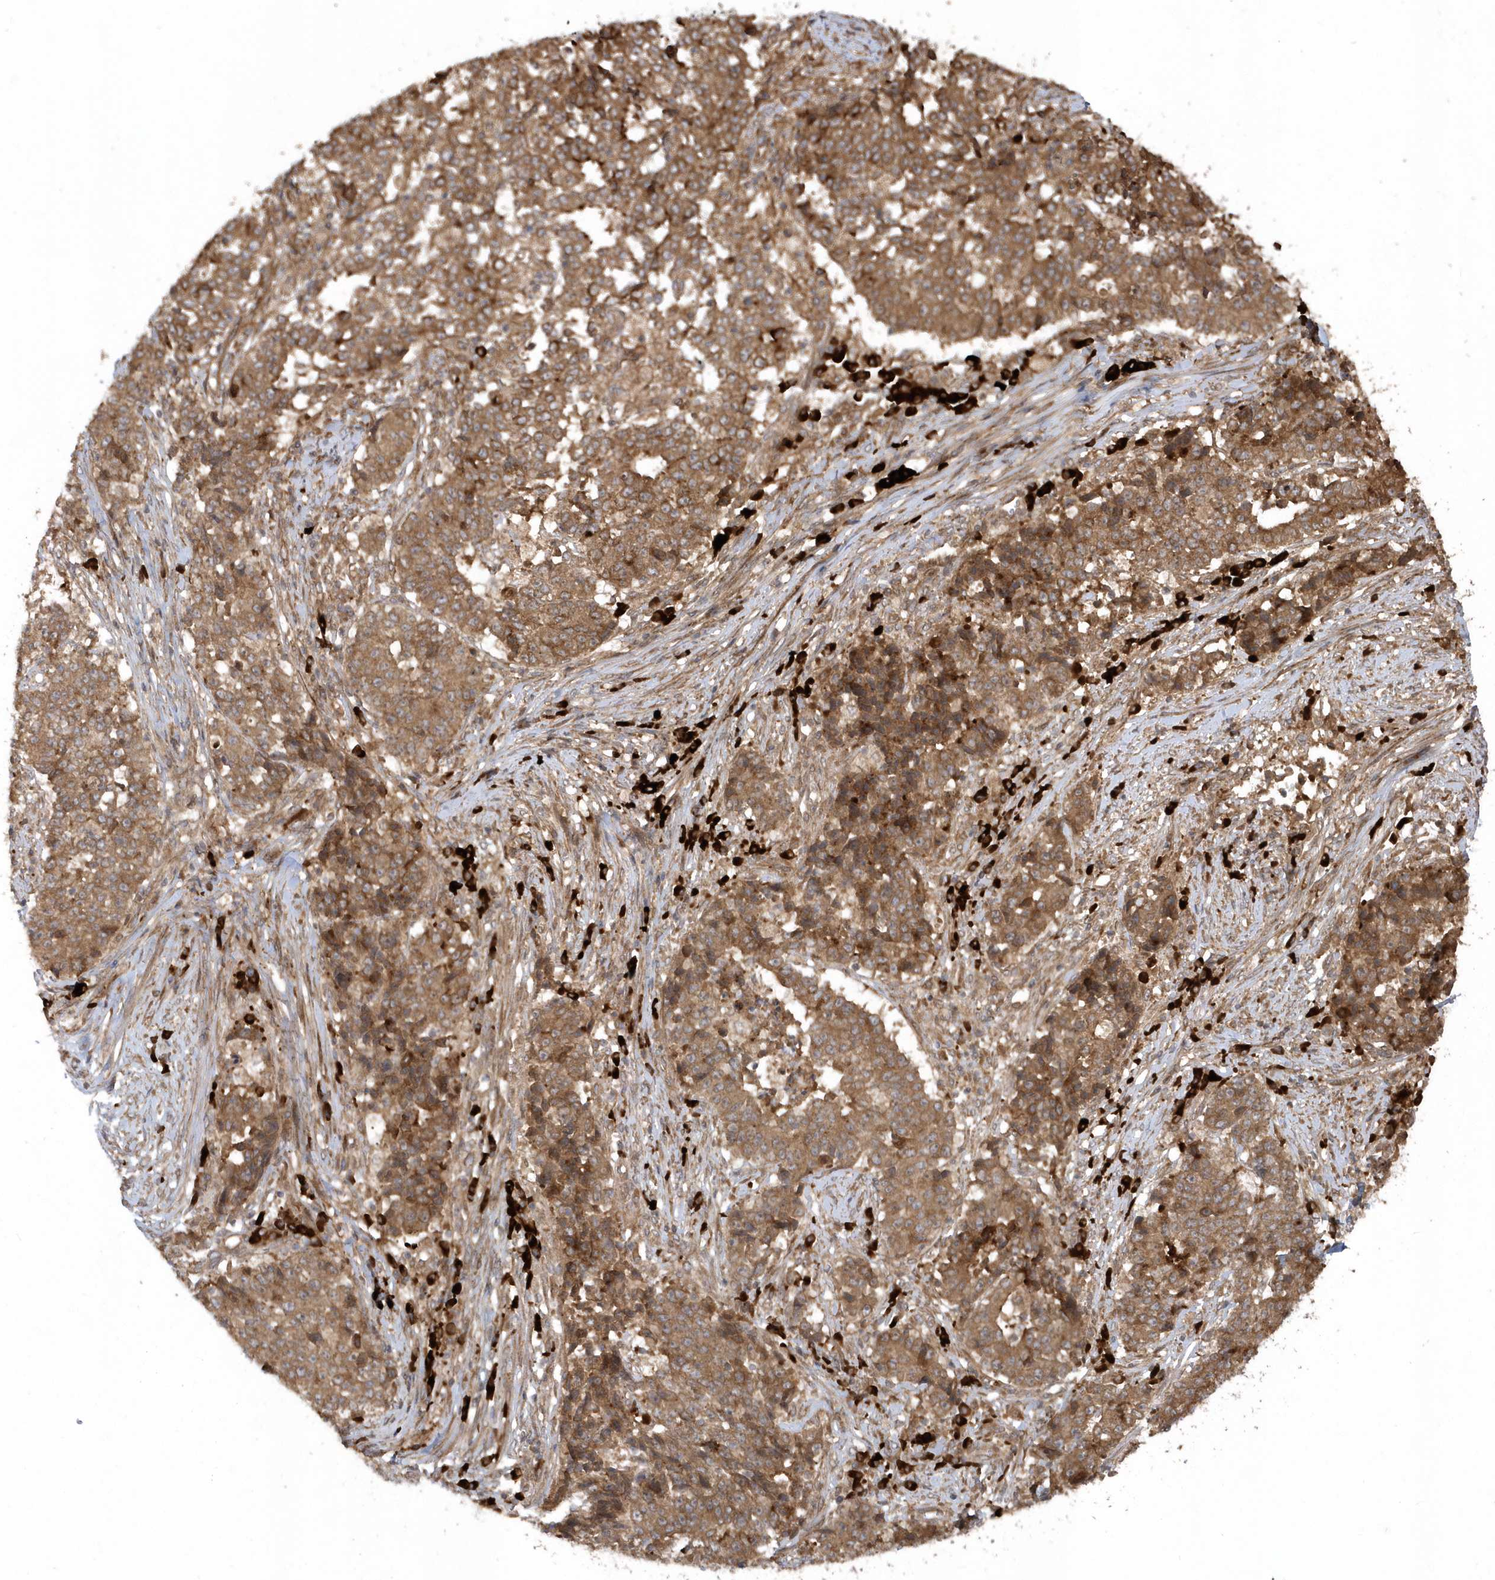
{"staining": {"intensity": "moderate", "quantity": ">75%", "location": "cytoplasmic/membranous"}, "tissue": "stomach cancer", "cell_type": "Tumor cells", "image_type": "cancer", "snomed": [{"axis": "morphology", "description": "Adenocarcinoma, NOS"}, {"axis": "topography", "description": "Stomach"}], "caption": "Brown immunohistochemical staining in human adenocarcinoma (stomach) displays moderate cytoplasmic/membranous positivity in about >75% of tumor cells.", "gene": "HERPUD1", "patient": {"sex": "male", "age": 59}}